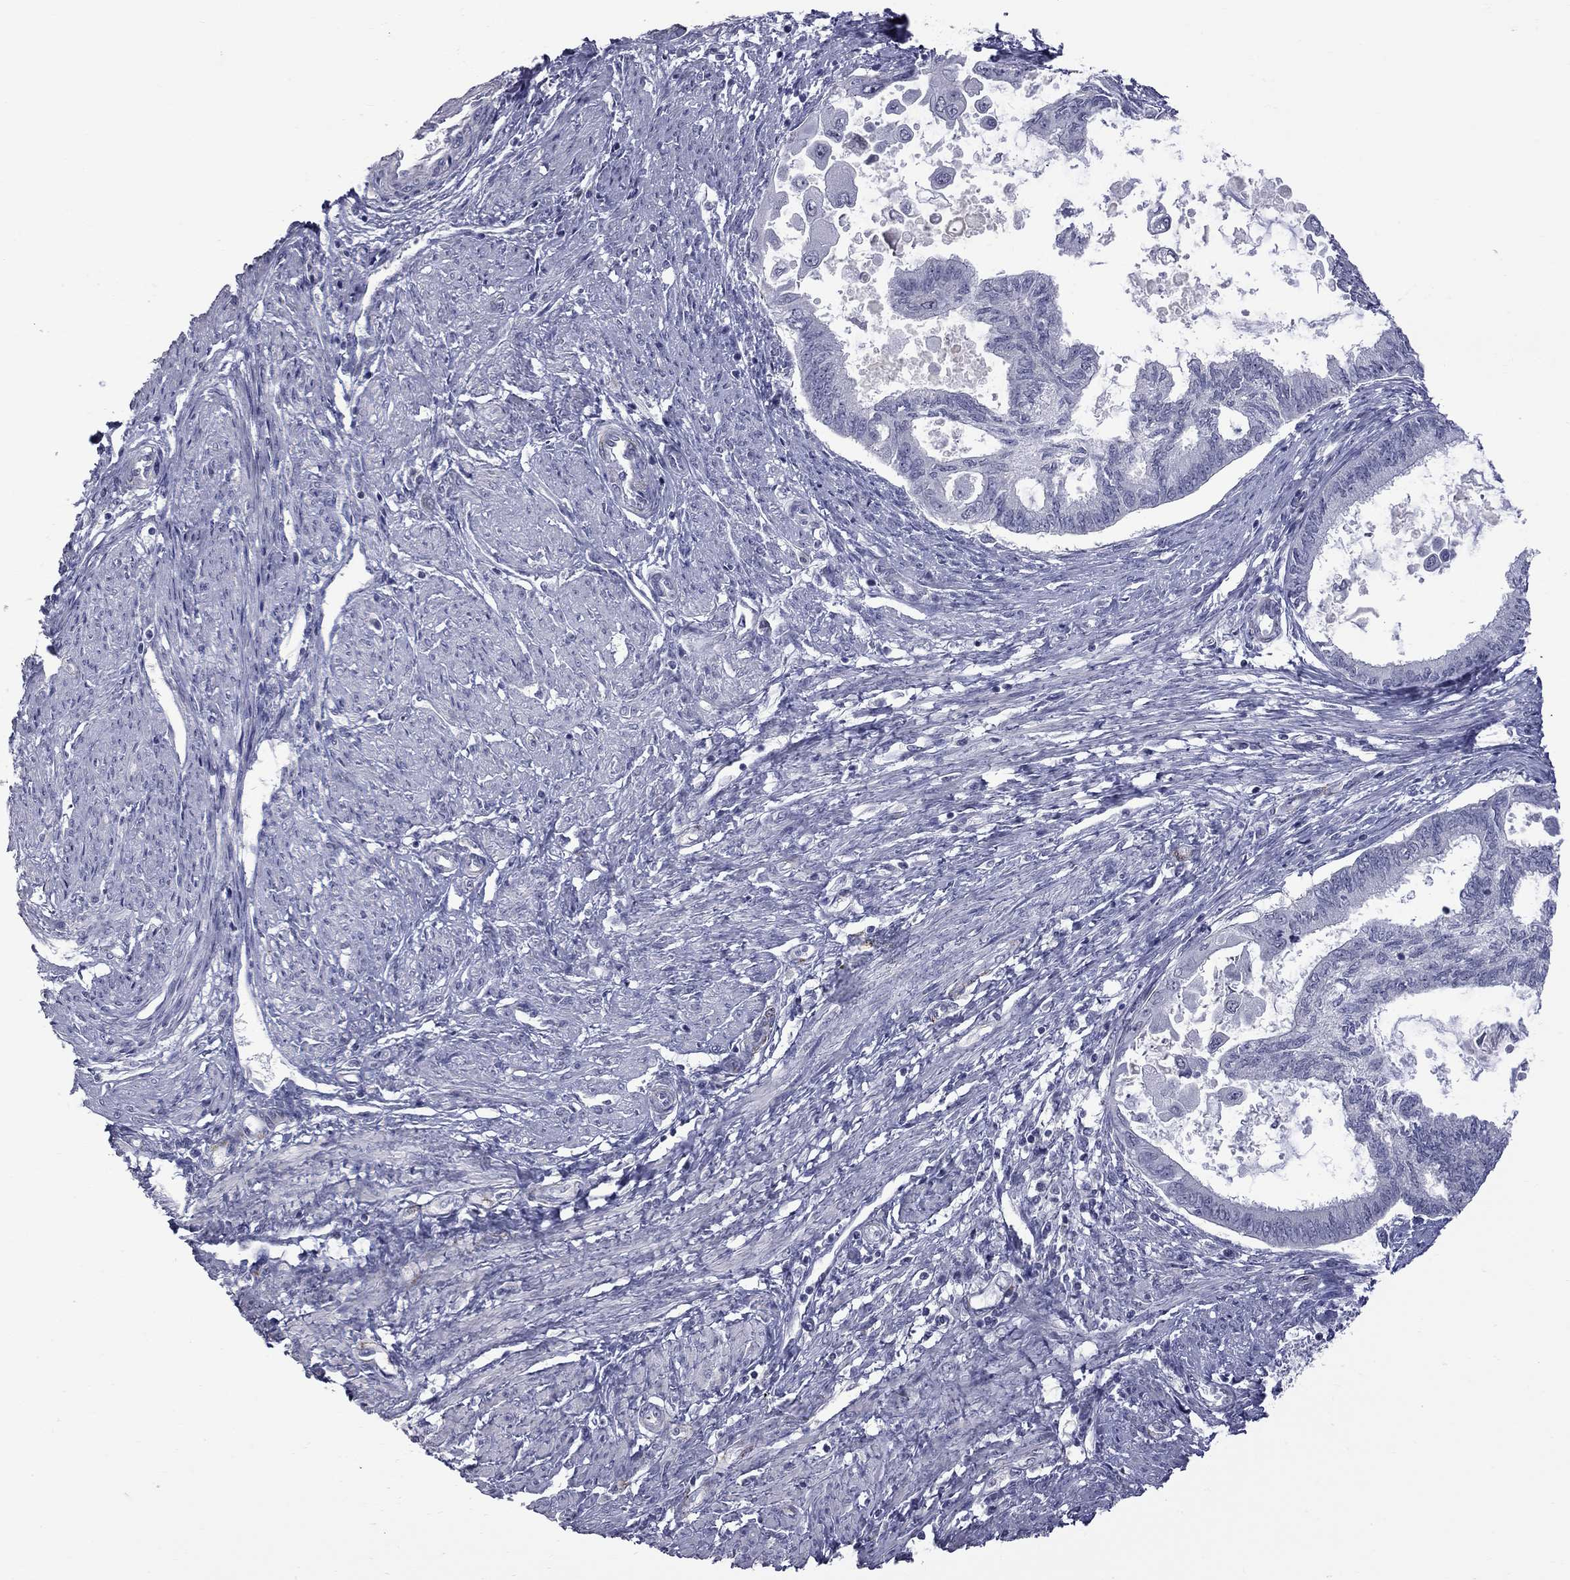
{"staining": {"intensity": "negative", "quantity": "none", "location": "none"}, "tissue": "endometrial cancer", "cell_type": "Tumor cells", "image_type": "cancer", "snomed": [{"axis": "morphology", "description": "Adenocarcinoma, NOS"}, {"axis": "topography", "description": "Endometrium"}], "caption": "The IHC histopathology image has no significant positivity in tumor cells of adenocarcinoma (endometrial) tissue.", "gene": "GSG1L", "patient": {"sex": "female", "age": 86}}